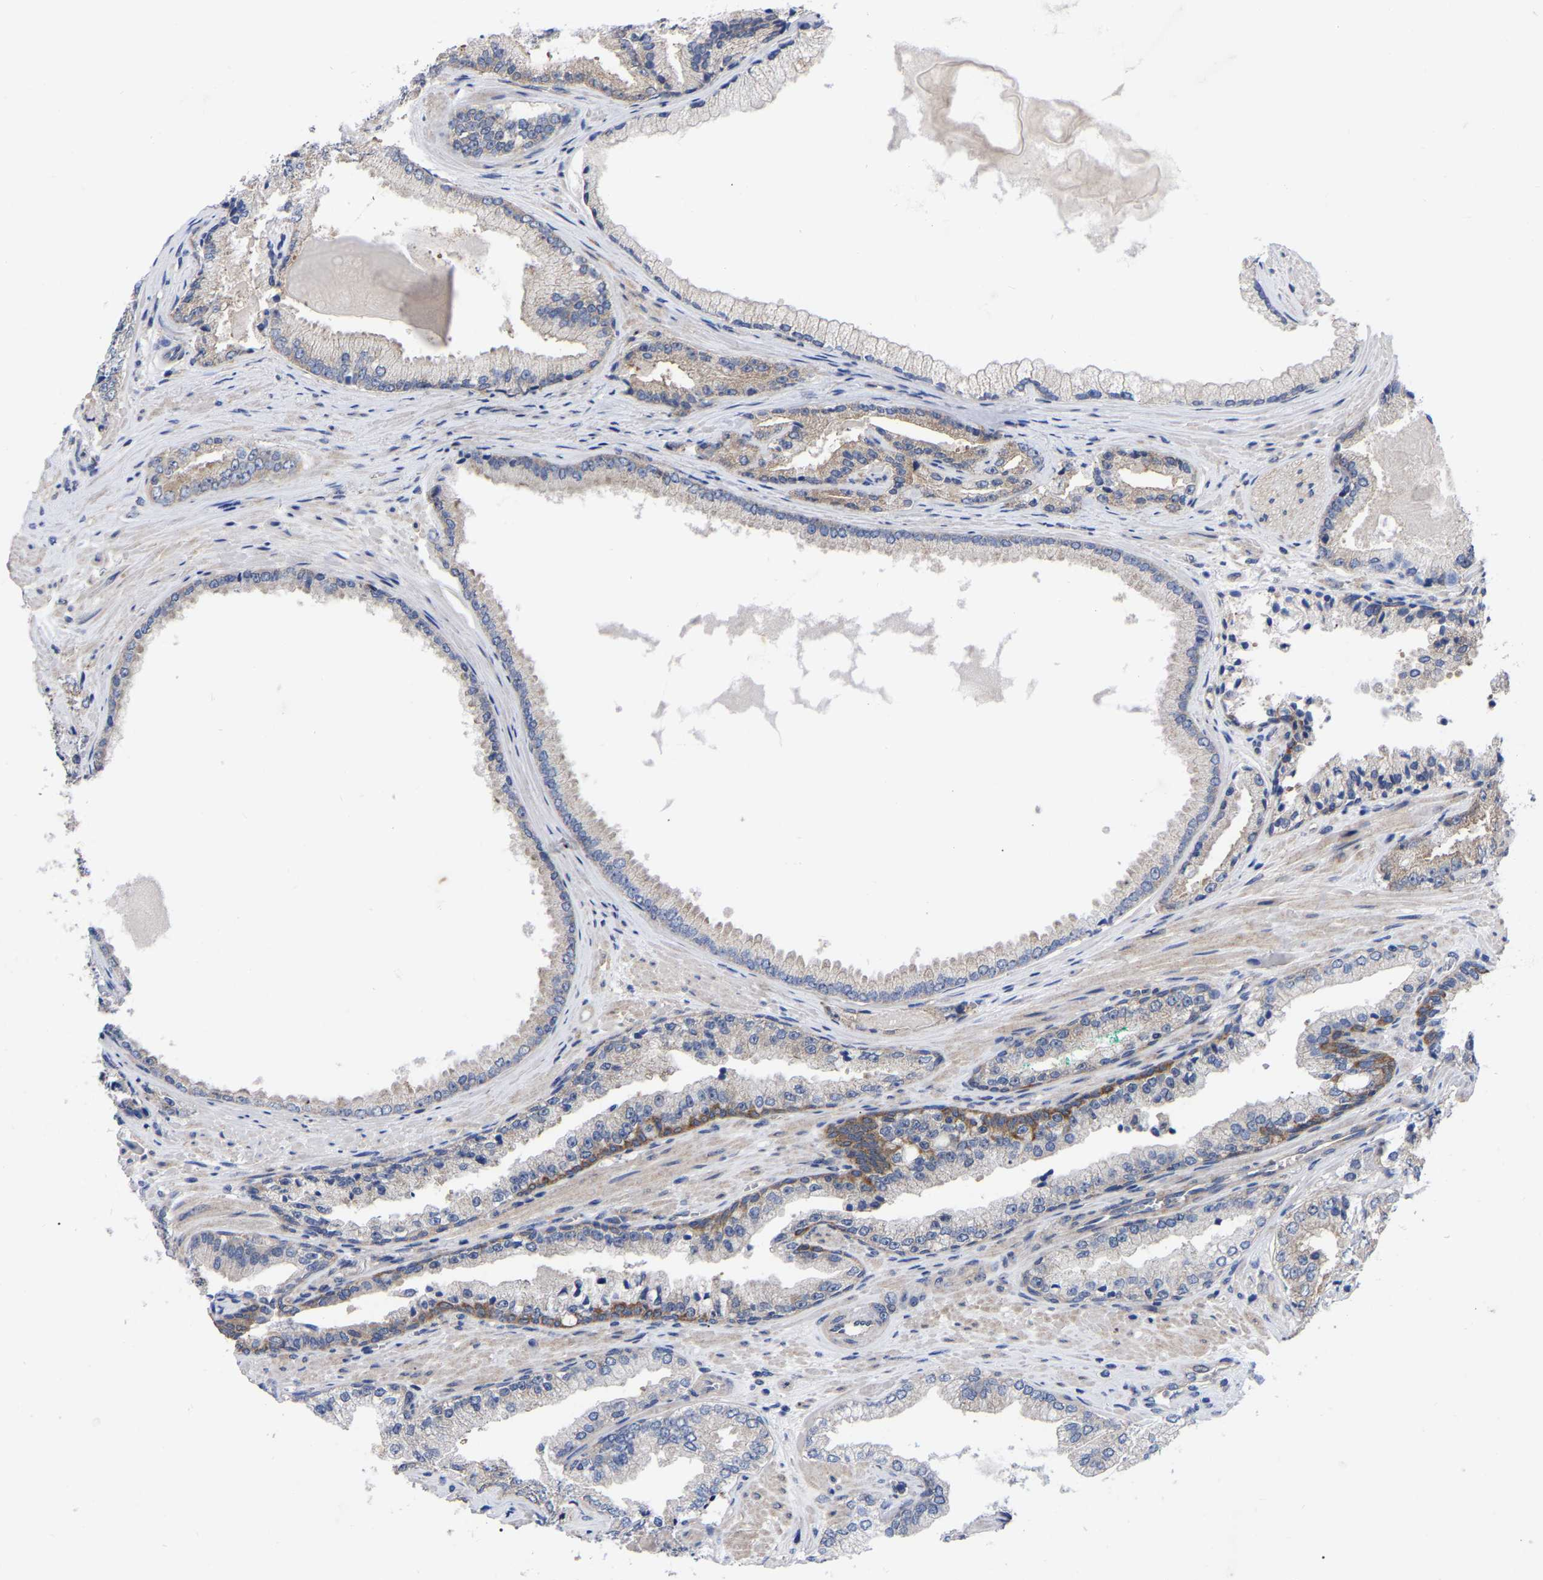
{"staining": {"intensity": "negative", "quantity": "none", "location": "none"}, "tissue": "prostate cancer", "cell_type": "Tumor cells", "image_type": "cancer", "snomed": [{"axis": "morphology", "description": "Adenocarcinoma, High grade"}, {"axis": "topography", "description": "Prostate"}], "caption": "Prostate cancer was stained to show a protein in brown. There is no significant staining in tumor cells.", "gene": "TCP1", "patient": {"sex": "male", "age": 71}}